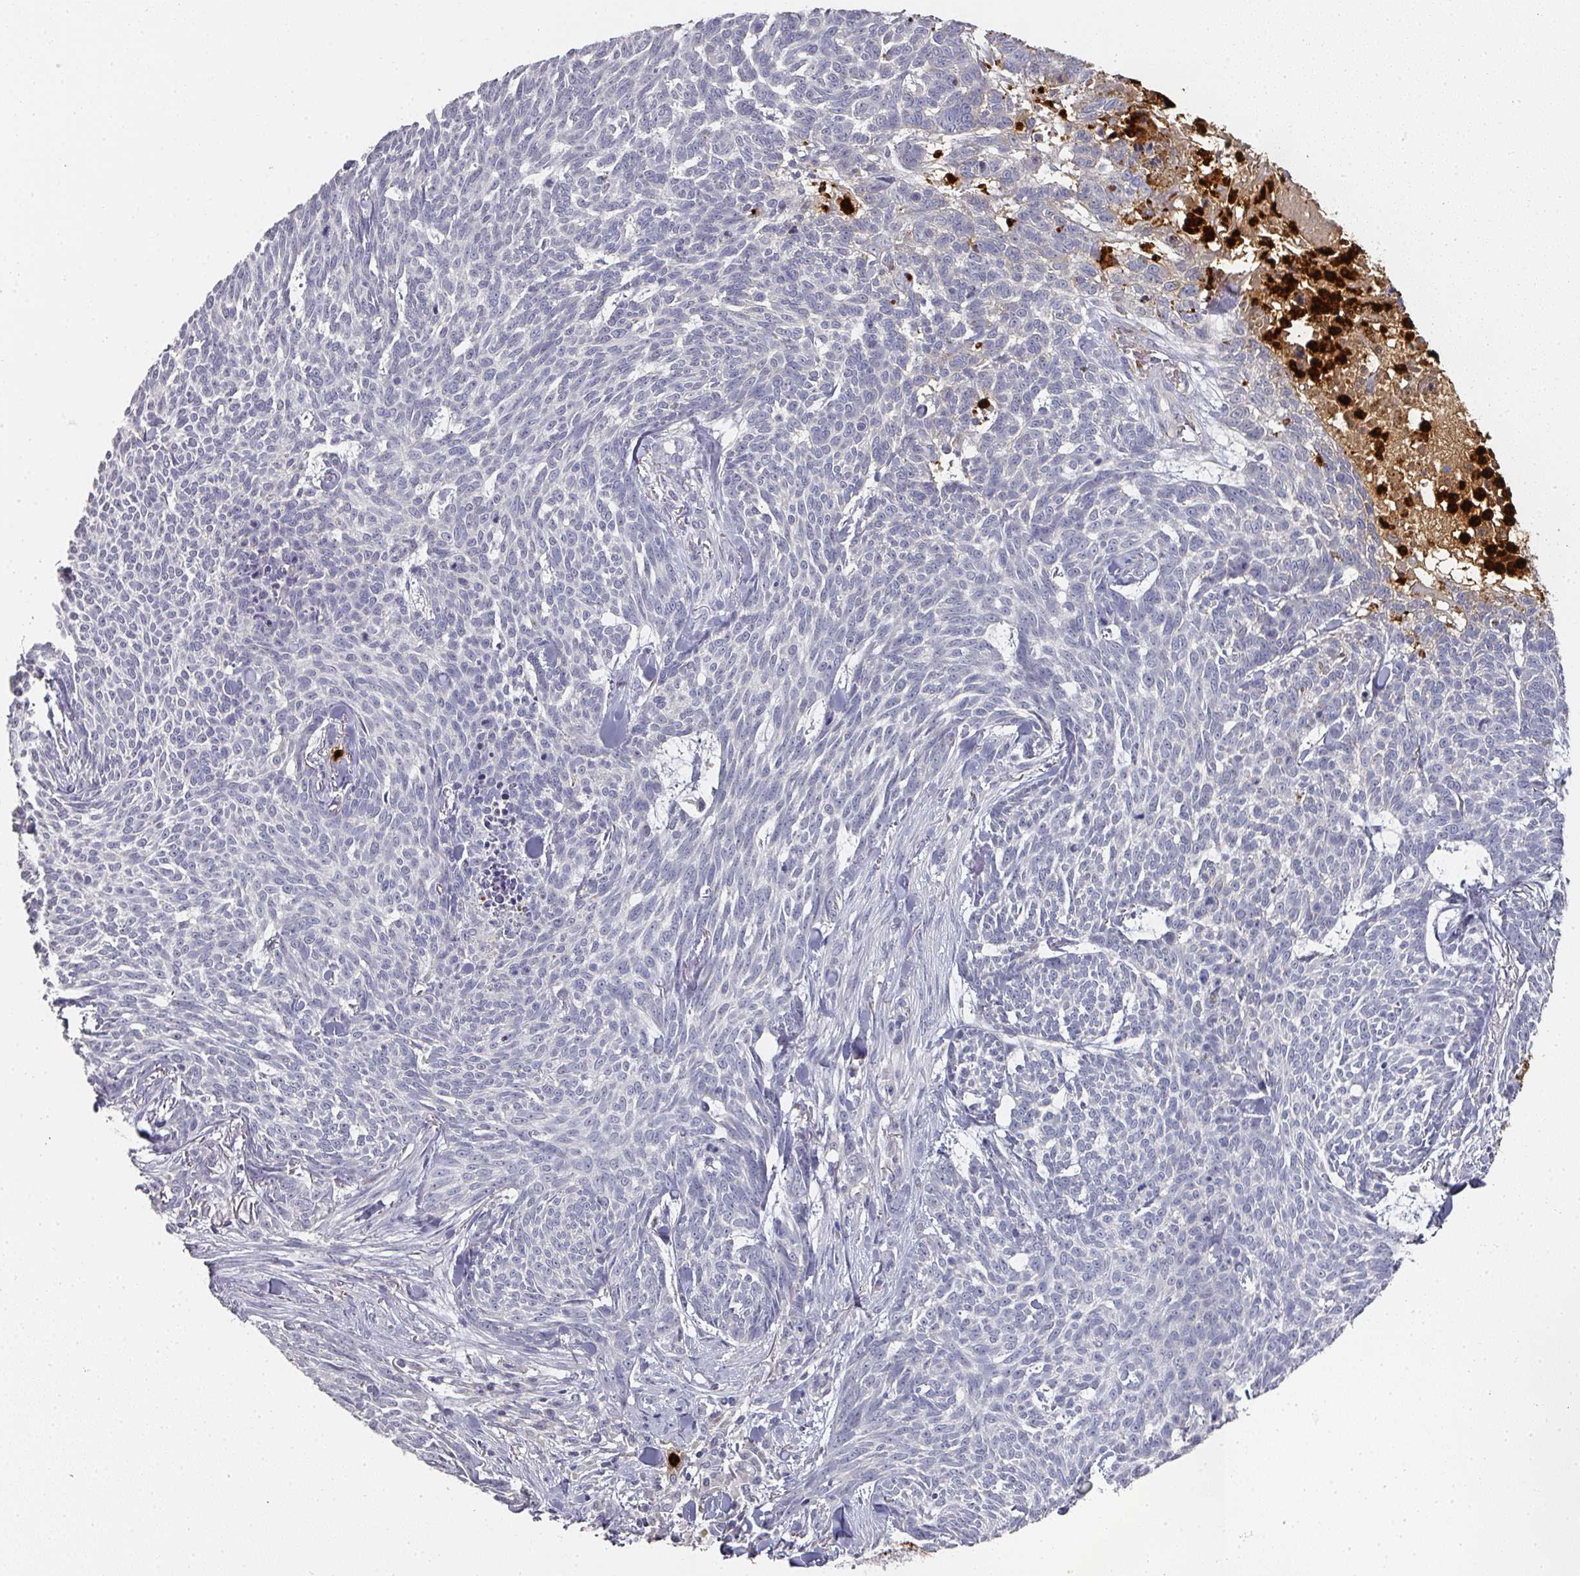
{"staining": {"intensity": "negative", "quantity": "none", "location": "none"}, "tissue": "skin cancer", "cell_type": "Tumor cells", "image_type": "cancer", "snomed": [{"axis": "morphology", "description": "Basal cell carcinoma"}, {"axis": "topography", "description": "Skin"}], "caption": "Immunohistochemistry (IHC) histopathology image of skin basal cell carcinoma stained for a protein (brown), which exhibits no staining in tumor cells. (DAB (3,3'-diaminobenzidine) immunohistochemistry (IHC) visualized using brightfield microscopy, high magnification).", "gene": "CAMP", "patient": {"sex": "female", "age": 93}}